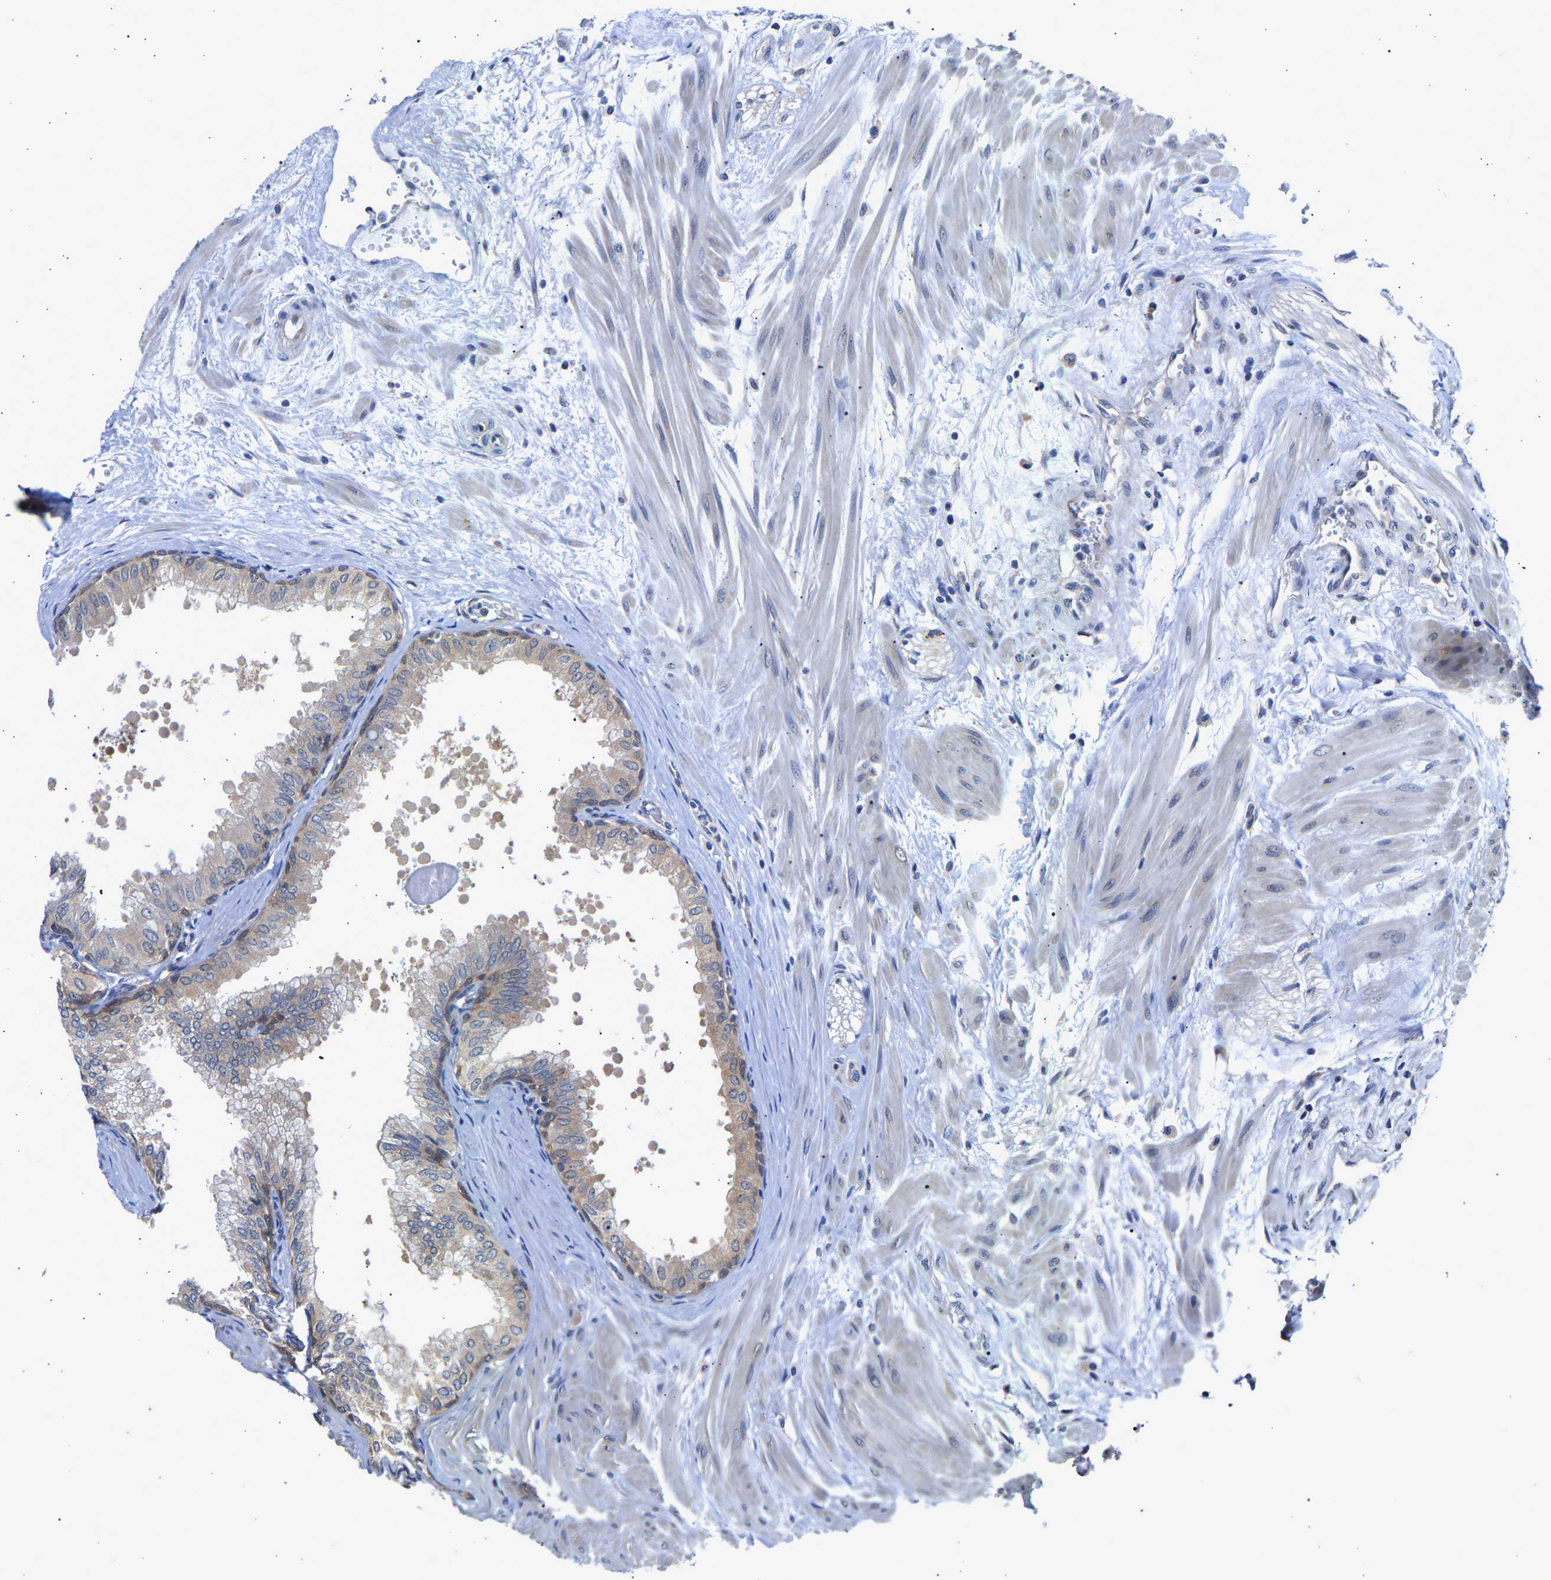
{"staining": {"intensity": "negative", "quantity": "none", "location": "none"}, "tissue": "seminal vesicle", "cell_type": "Glandular cells", "image_type": "normal", "snomed": [{"axis": "morphology", "description": "Normal tissue, NOS"}, {"axis": "topography", "description": "Prostate"}, {"axis": "topography", "description": "Seminal veicle"}], "caption": "Glandular cells are negative for protein expression in benign human seminal vesicle. Brightfield microscopy of IHC stained with DAB (3,3'-diaminobenzidine) (brown) and hematoxylin (blue), captured at high magnification.", "gene": "CCDC6", "patient": {"sex": "male", "age": 60}}